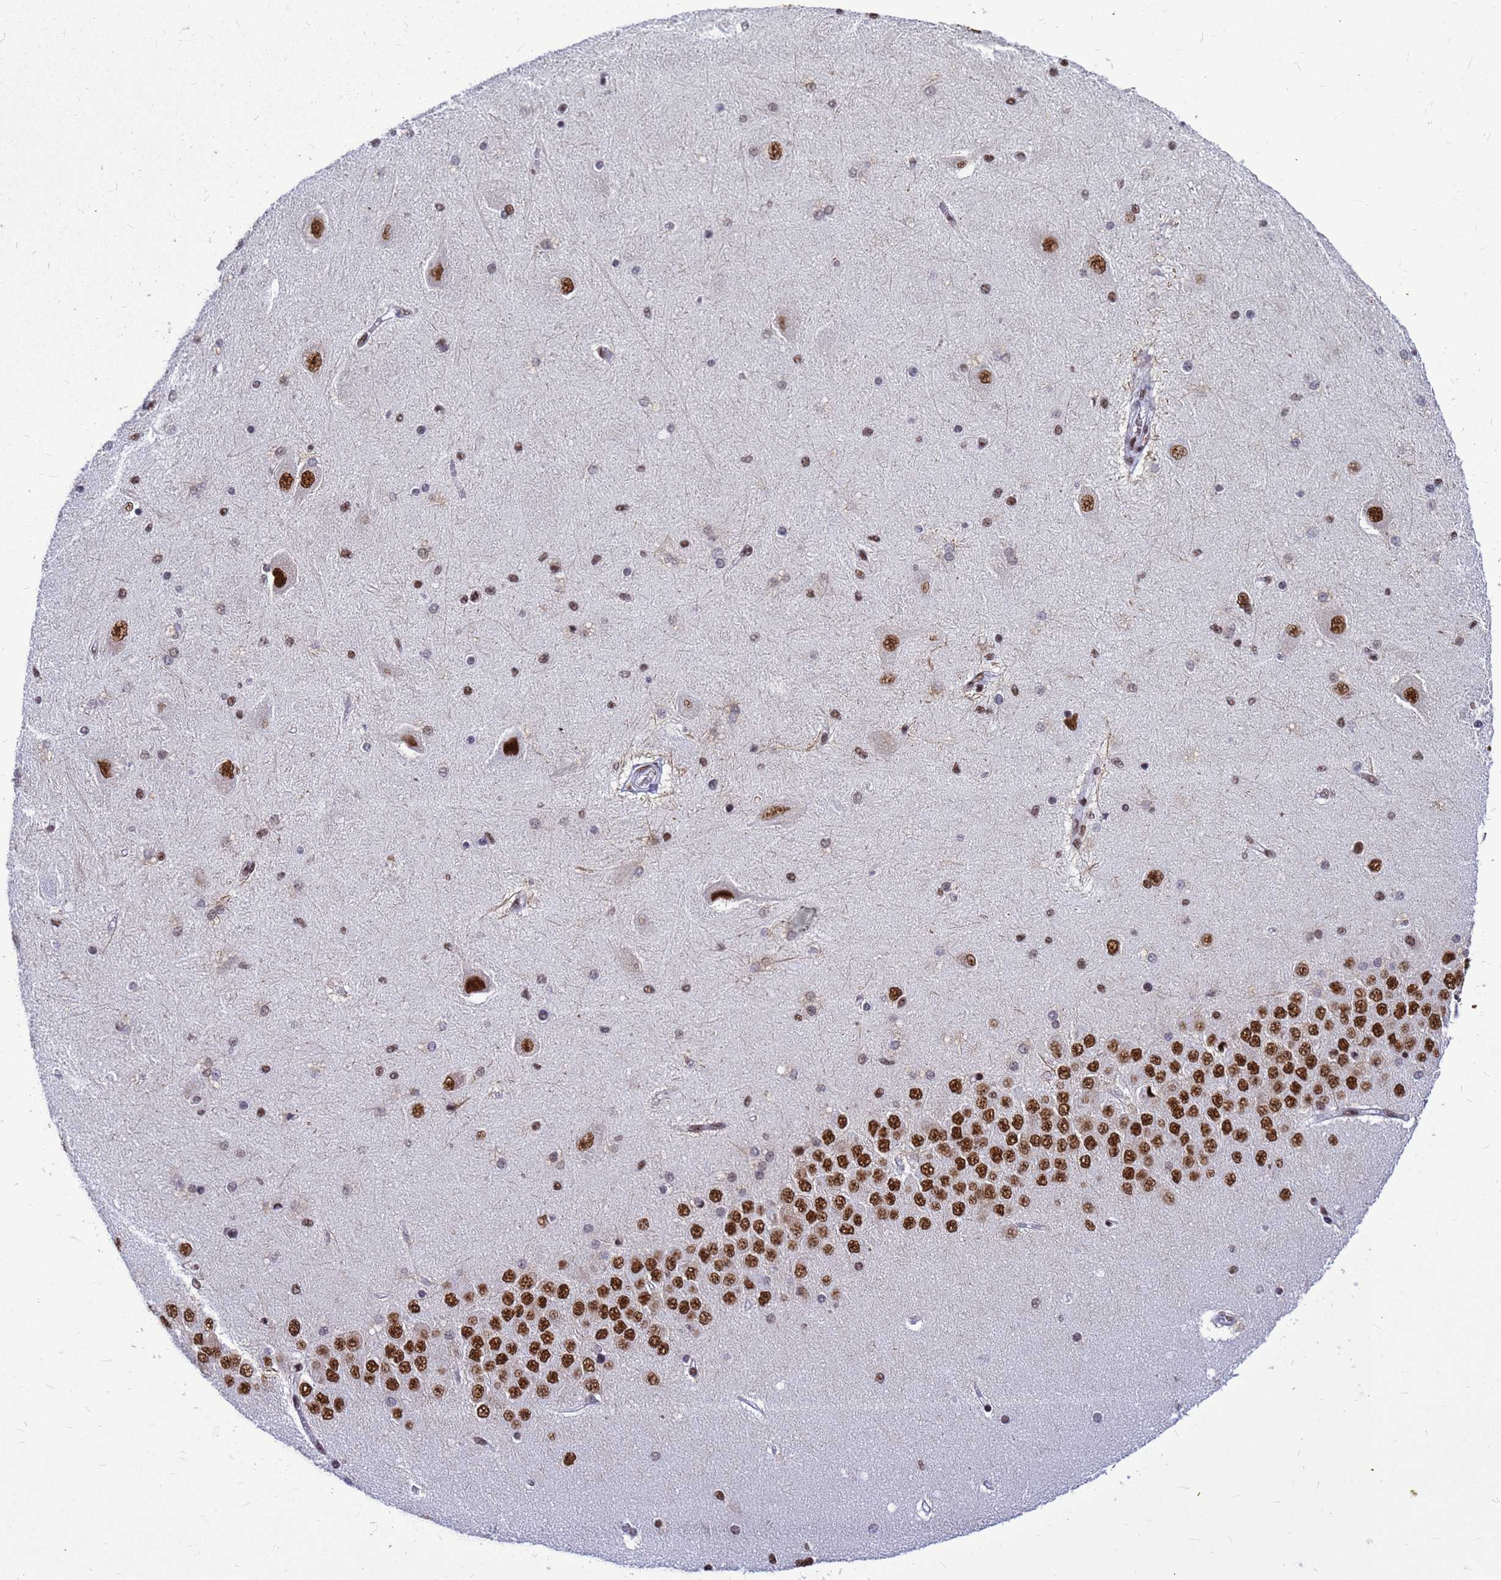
{"staining": {"intensity": "moderate", "quantity": "<25%", "location": "nuclear"}, "tissue": "hippocampus", "cell_type": "Glial cells", "image_type": "normal", "snomed": [{"axis": "morphology", "description": "Normal tissue, NOS"}, {"axis": "topography", "description": "Hippocampus"}], "caption": "An IHC histopathology image of unremarkable tissue is shown. Protein staining in brown shows moderate nuclear positivity in hippocampus within glial cells. (IHC, brightfield microscopy, high magnification).", "gene": "SART3", "patient": {"sex": "female", "age": 54}}